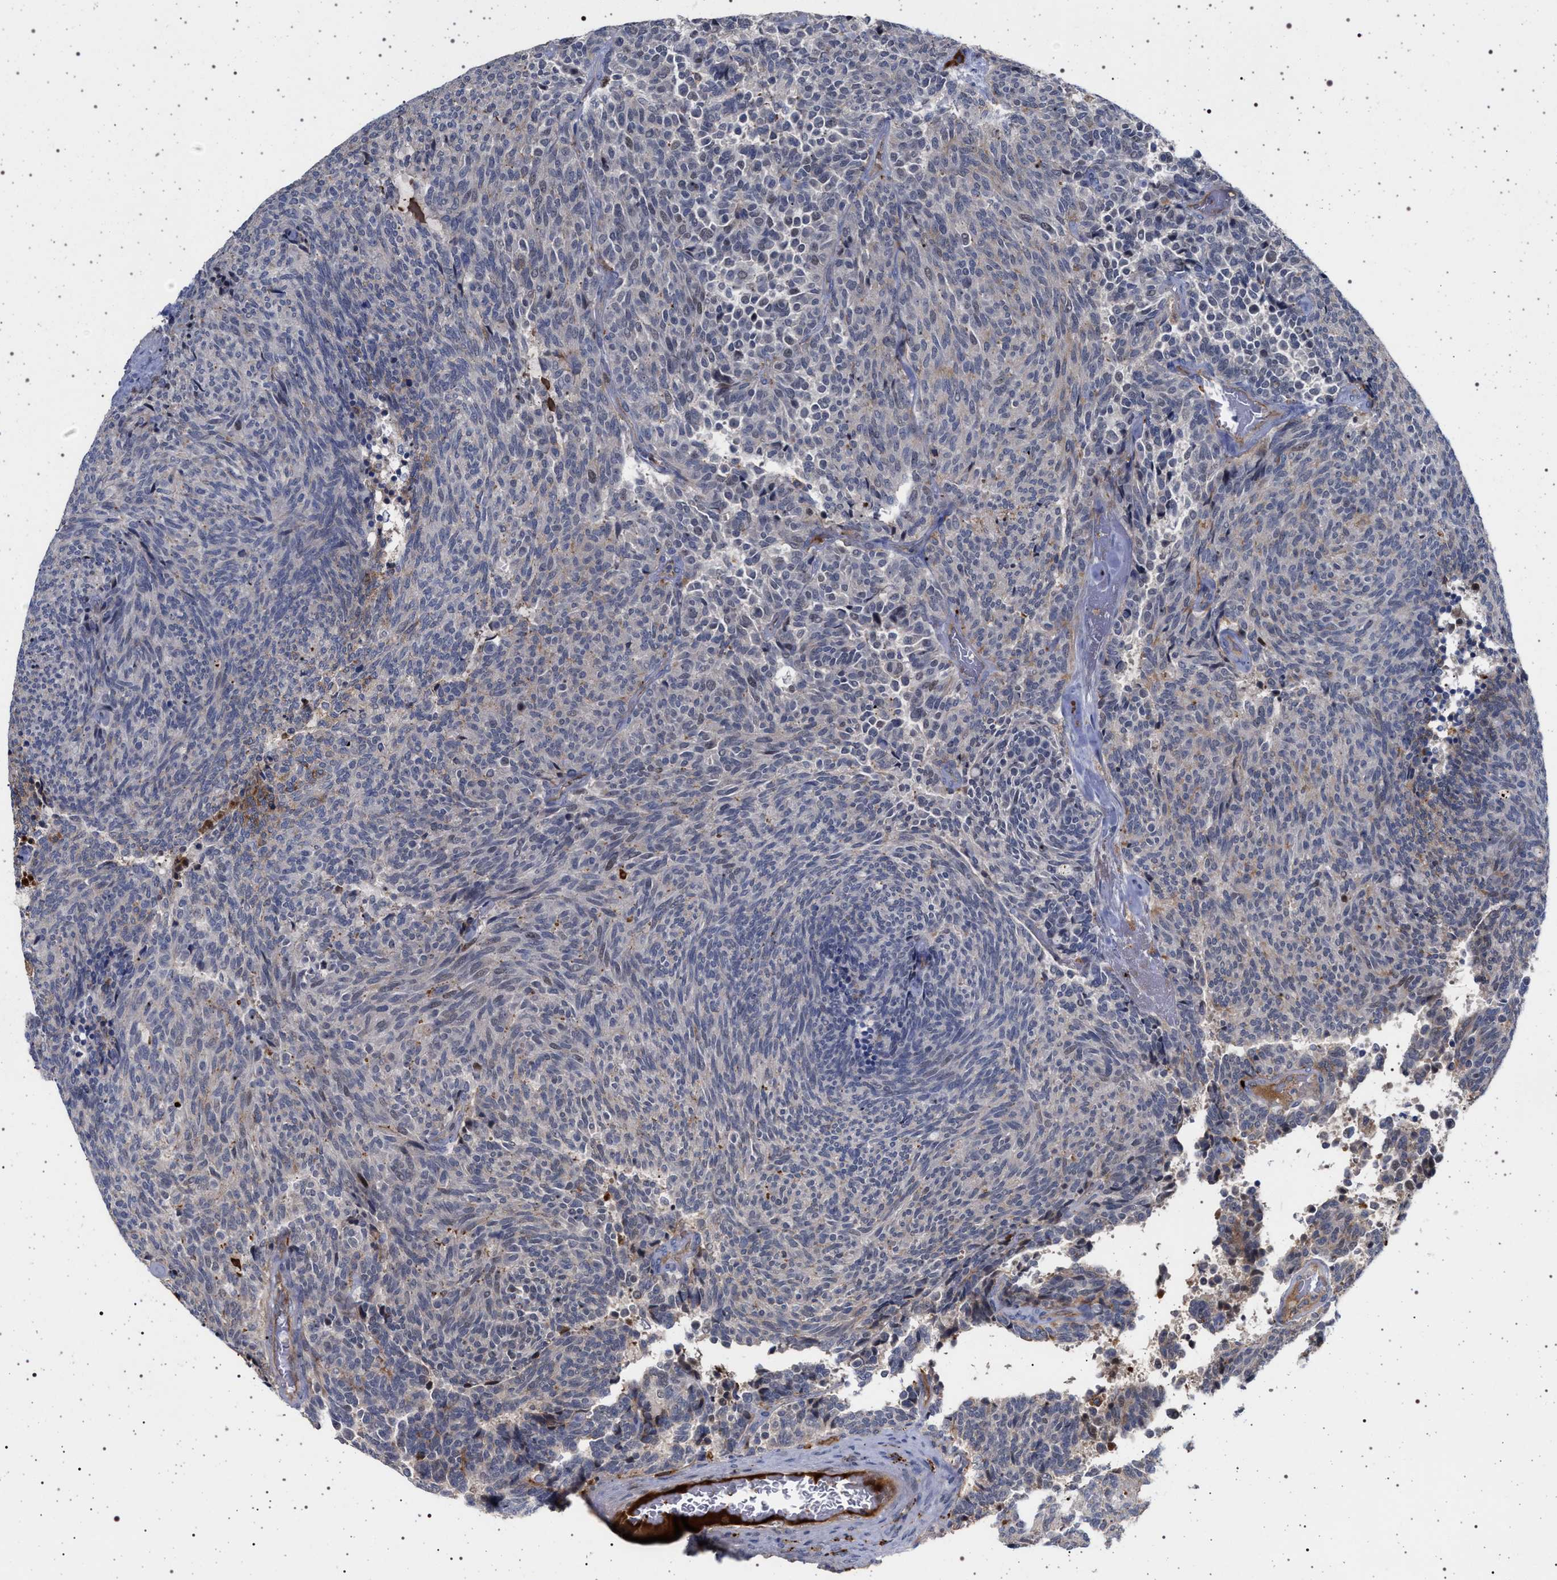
{"staining": {"intensity": "negative", "quantity": "none", "location": "none"}, "tissue": "carcinoid", "cell_type": "Tumor cells", "image_type": "cancer", "snomed": [{"axis": "morphology", "description": "Carcinoid, malignant, NOS"}, {"axis": "topography", "description": "Pancreas"}], "caption": "IHC of carcinoid demonstrates no positivity in tumor cells.", "gene": "RBM48", "patient": {"sex": "female", "age": 54}}